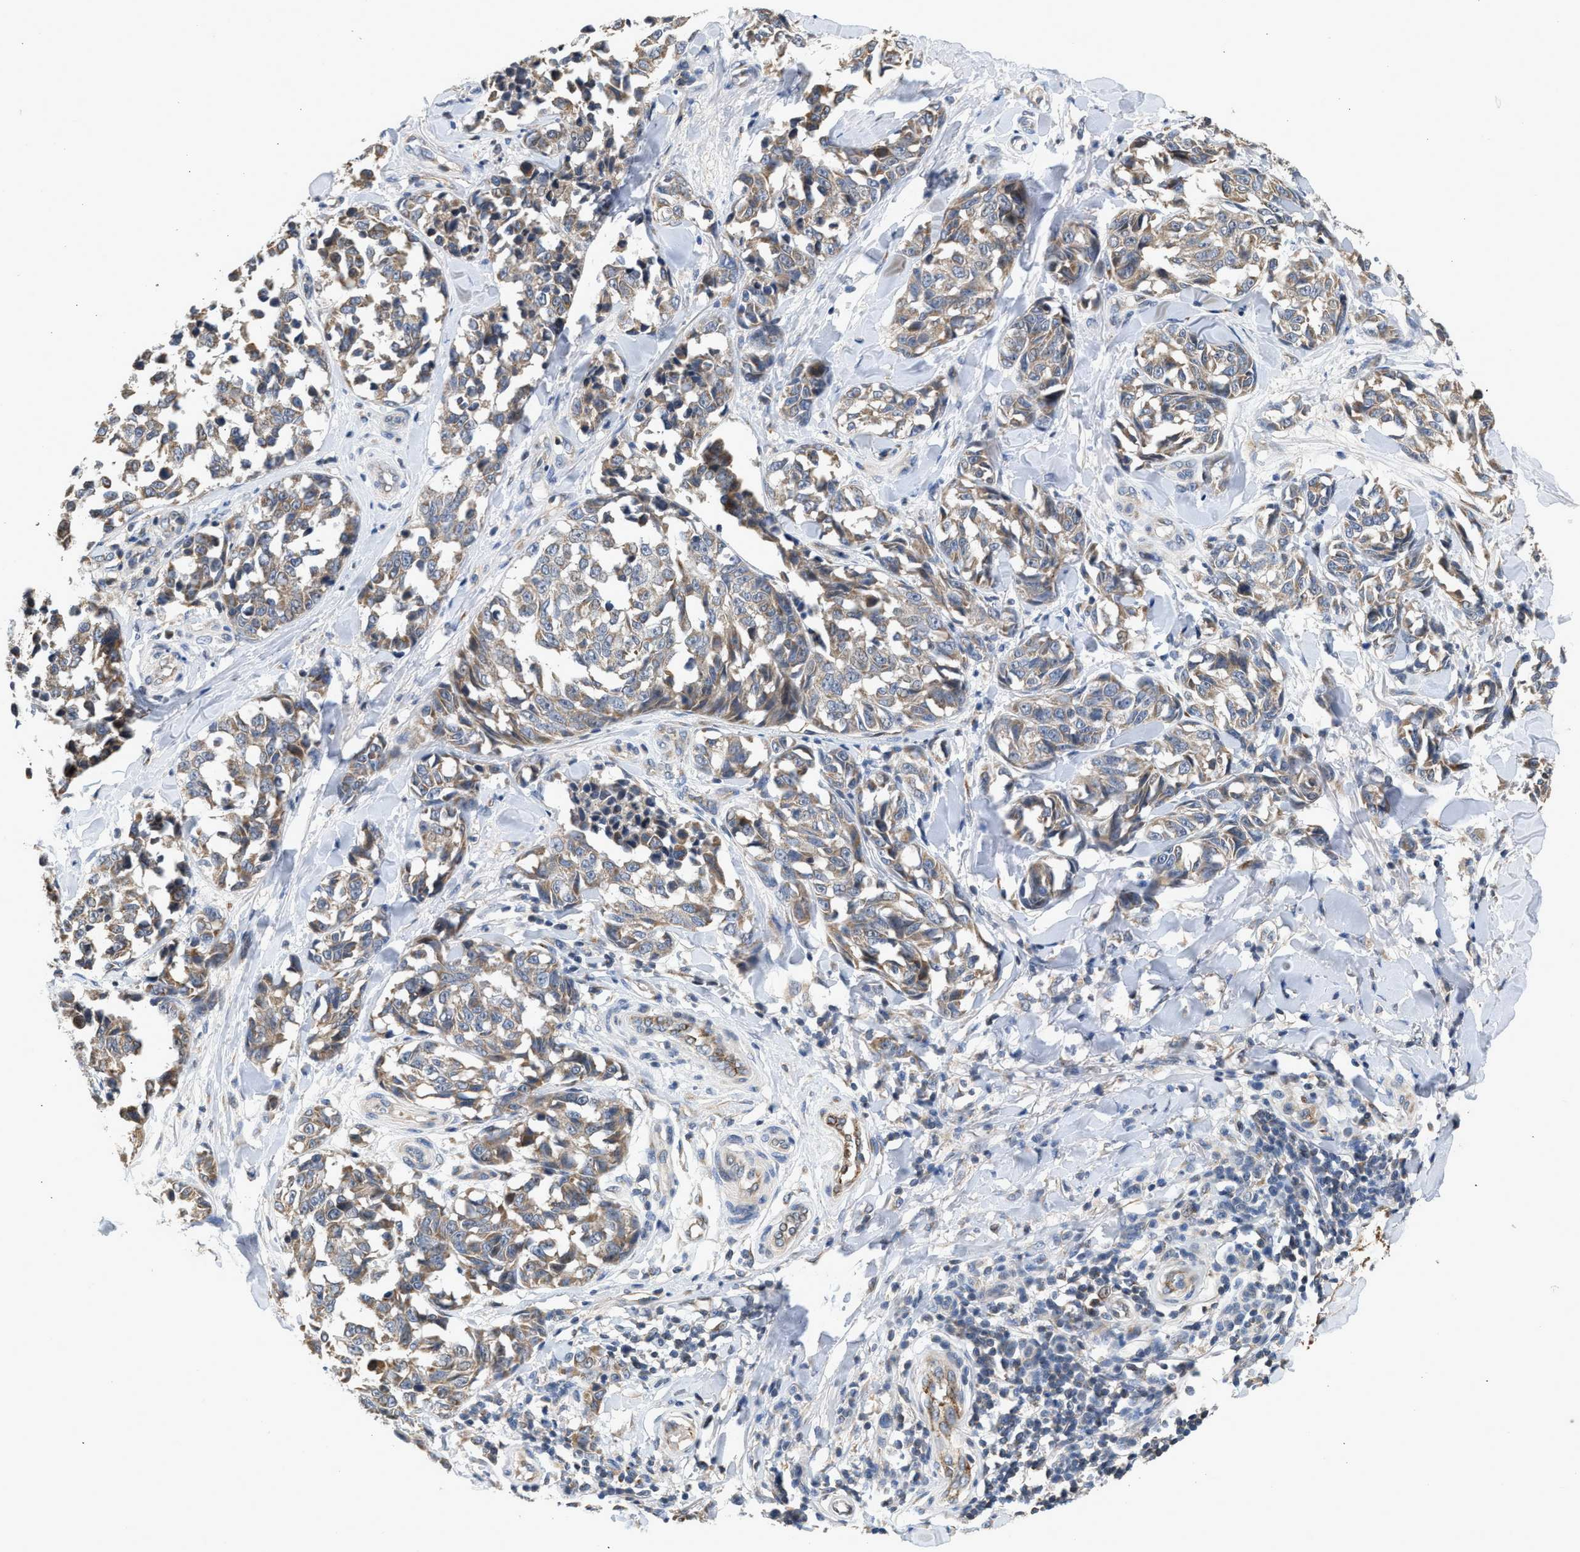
{"staining": {"intensity": "moderate", "quantity": "25%-75%", "location": "cytoplasmic/membranous"}, "tissue": "melanoma", "cell_type": "Tumor cells", "image_type": "cancer", "snomed": [{"axis": "morphology", "description": "Malignant melanoma, NOS"}, {"axis": "topography", "description": "Skin"}], "caption": "Tumor cells exhibit medium levels of moderate cytoplasmic/membranous staining in about 25%-75% of cells in human melanoma.", "gene": "PIM1", "patient": {"sex": "female", "age": 64}}